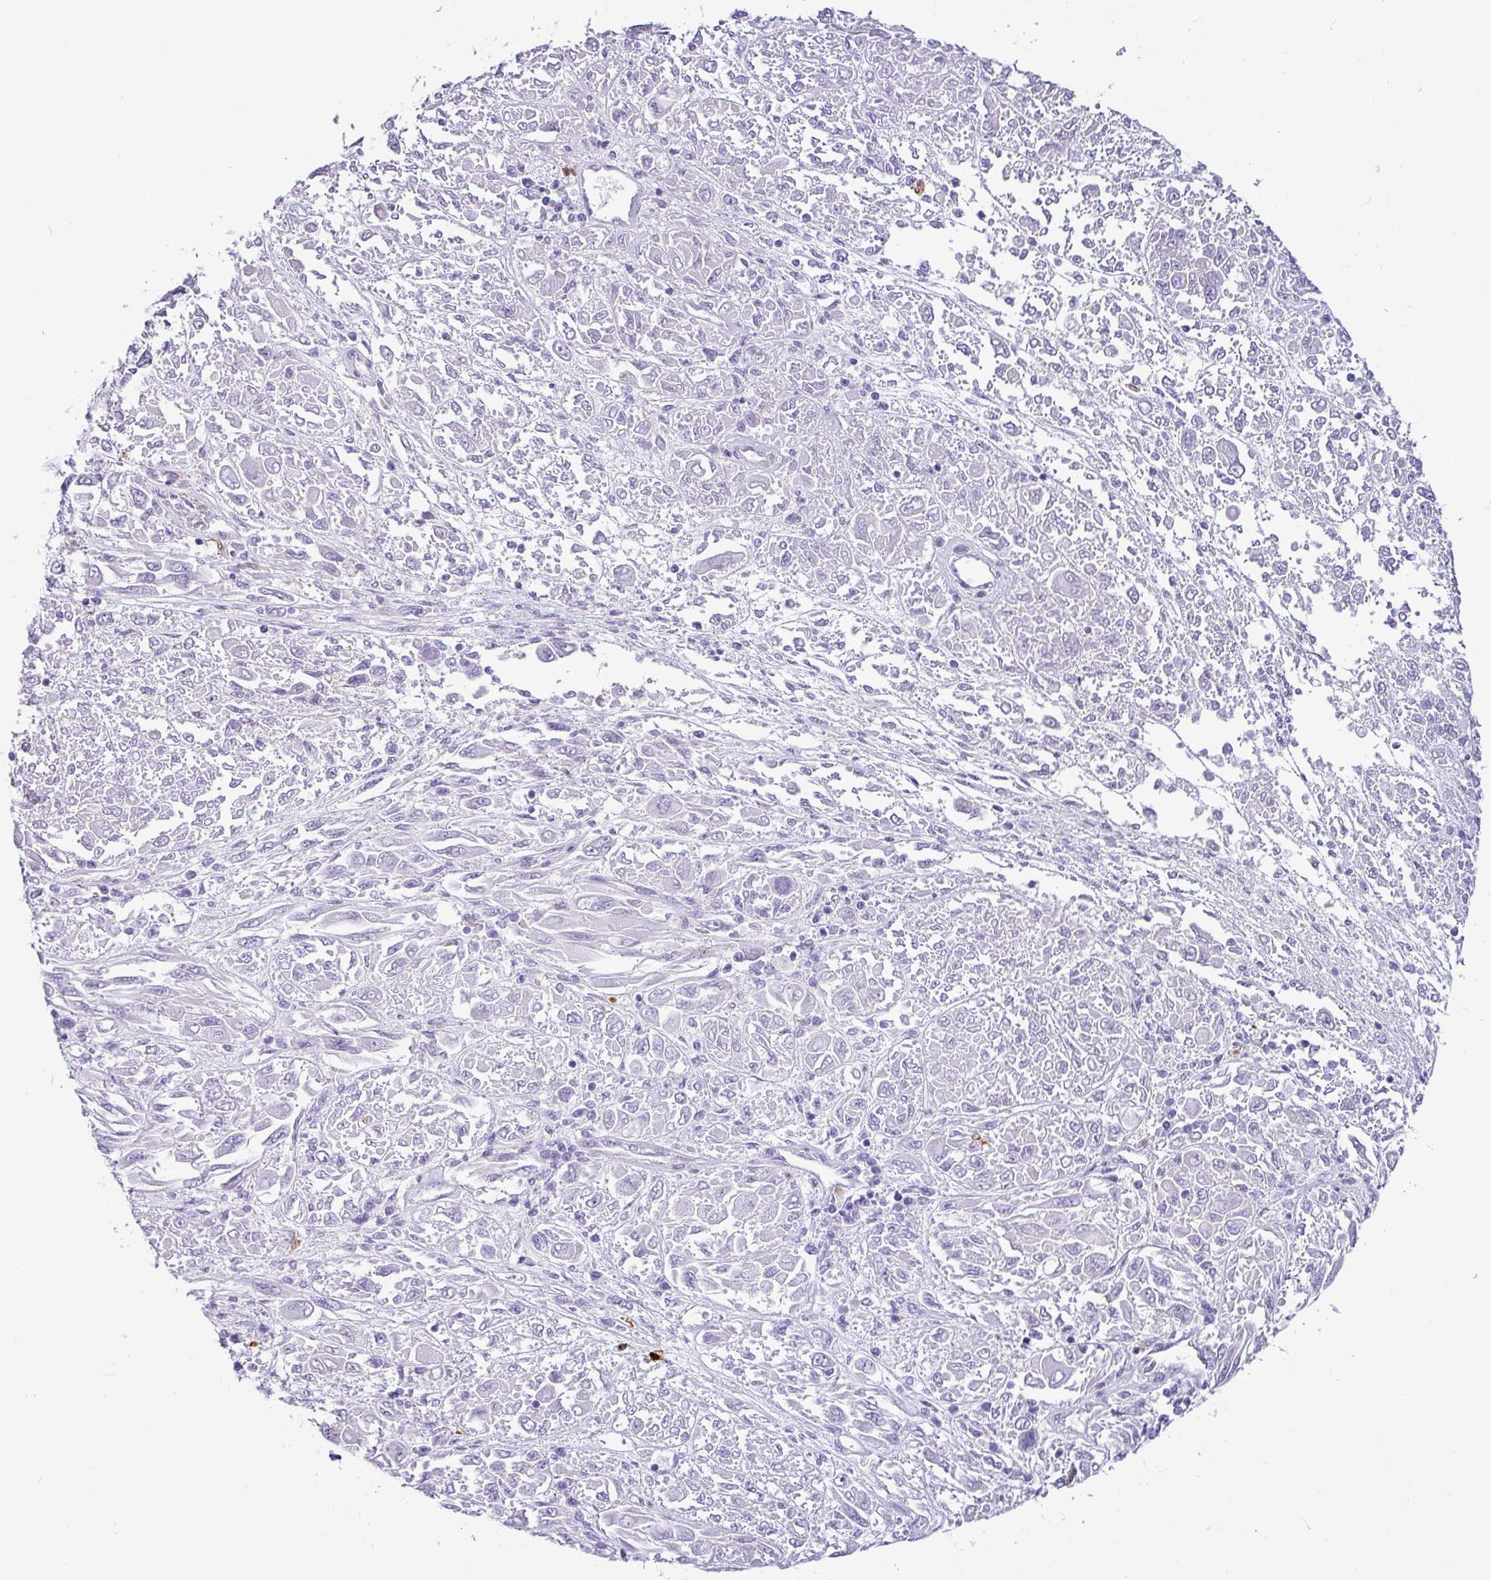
{"staining": {"intensity": "negative", "quantity": "none", "location": "none"}, "tissue": "melanoma", "cell_type": "Tumor cells", "image_type": "cancer", "snomed": [{"axis": "morphology", "description": "Malignant melanoma, NOS"}, {"axis": "topography", "description": "Skin"}], "caption": "DAB (3,3'-diaminobenzidine) immunohistochemical staining of malignant melanoma shows no significant staining in tumor cells. Brightfield microscopy of immunohistochemistry (IHC) stained with DAB (brown) and hematoxylin (blue), captured at high magnification.", "gene": "SH2D3C", "patient": {"sex": "female", "age": 91}}